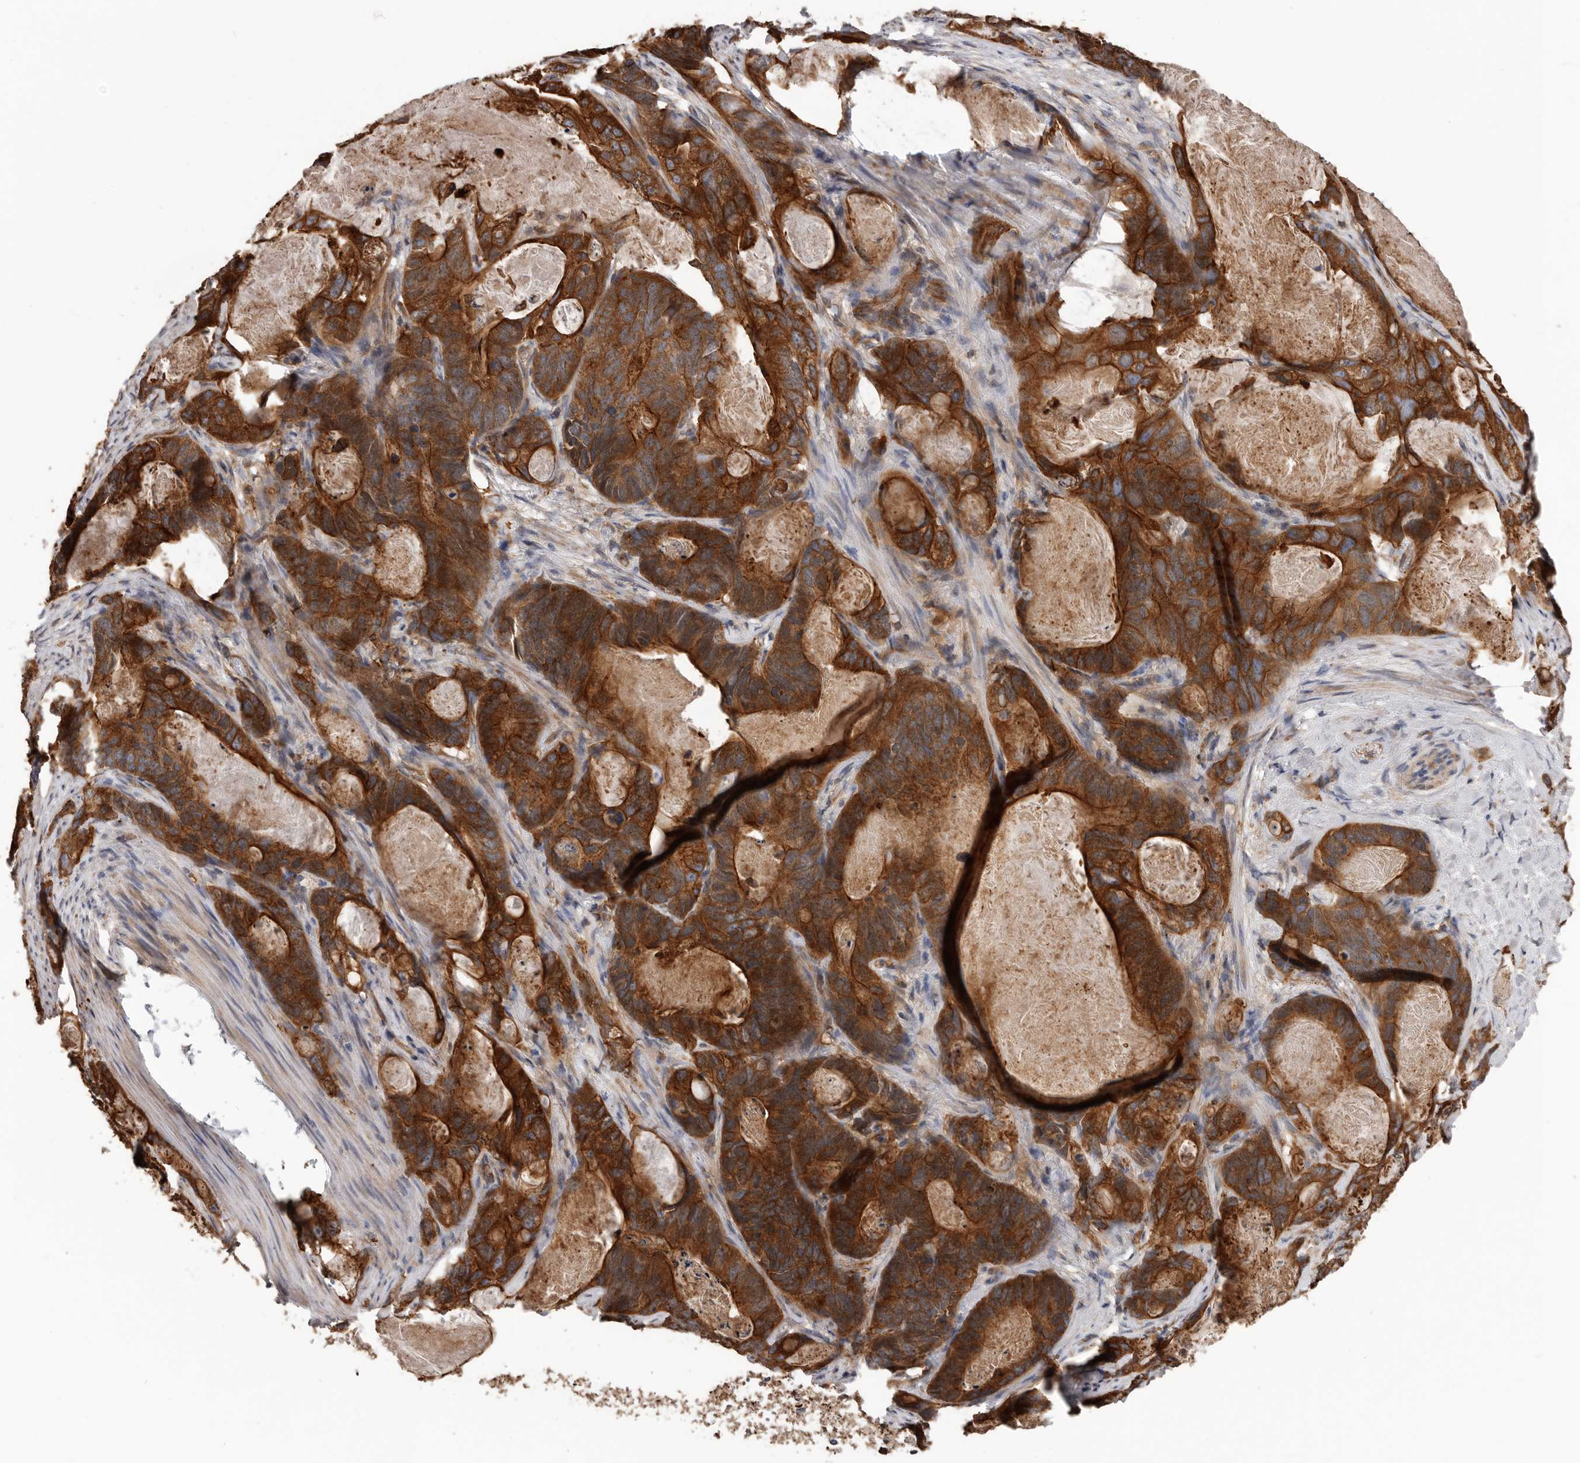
{"staining": {"intensity": "strong", "quantity": ">75%", "location": "cytoplasmic/membranous"}, "tissue": "stomach cancer", "cell_type": "Tumor cells", "image_type": "cancer", "snomed": [{"axis": "morphology", "description": "Normal tissue, NOS"}, {"axis": "morphology", "description": "Adenocarcinoma, NOS"}, {"axis": "topography", "description": "Stomach"}], "caption": "This histopathology image displays IHC staining of adenocarcinoma (stomach), with high strong cytoplasmic/membranous staining in approximately >75% of tumor cells.", "gene": "PNRC2", "patient": {"sex": "female", "age": 89}}